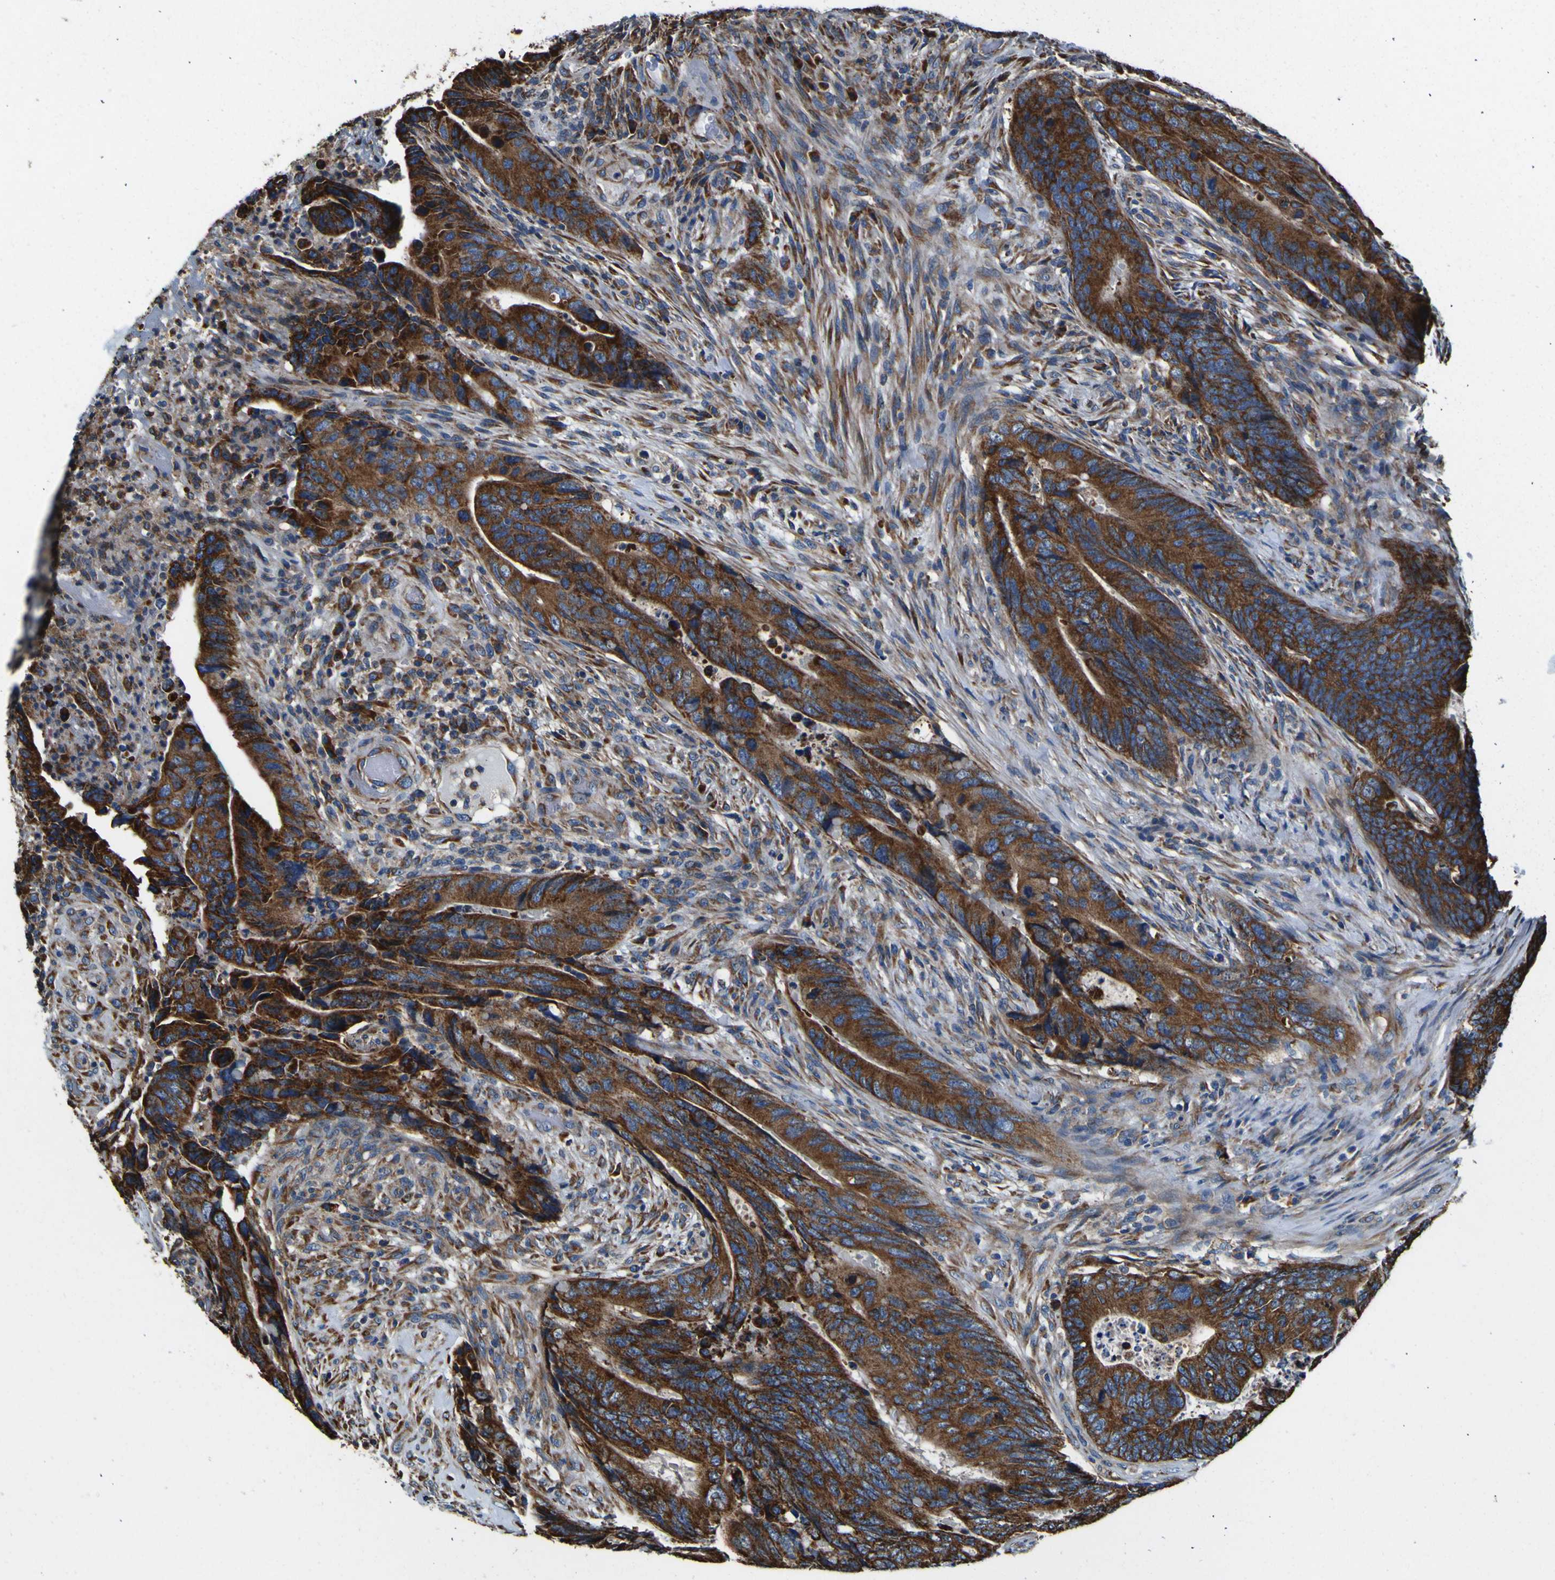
{"staining": {"intensity": "strong", "quantity": ">75%", "location": "cytoplasmic/membranous"}, "tissue": "colorectal cancer", "cell_type": "Tumor cells", "image_type": "cancer", "snomed": [{"axis": "morphology", "description": "Normal tissue, NOS"}, {"axis": "morphology", "description": "Adenocarcinoma, NOS"}, {"axis": "topography", "description": "Colon"}], "caption": "Immunohistochemical staining of colorectal cancer exhibits high levels of strong cytoplasmic/membranous protein staining in approximately >75% of tumor cells.", "gene": "INPP5A", "patient": {"sex": "male", "age": 56}}